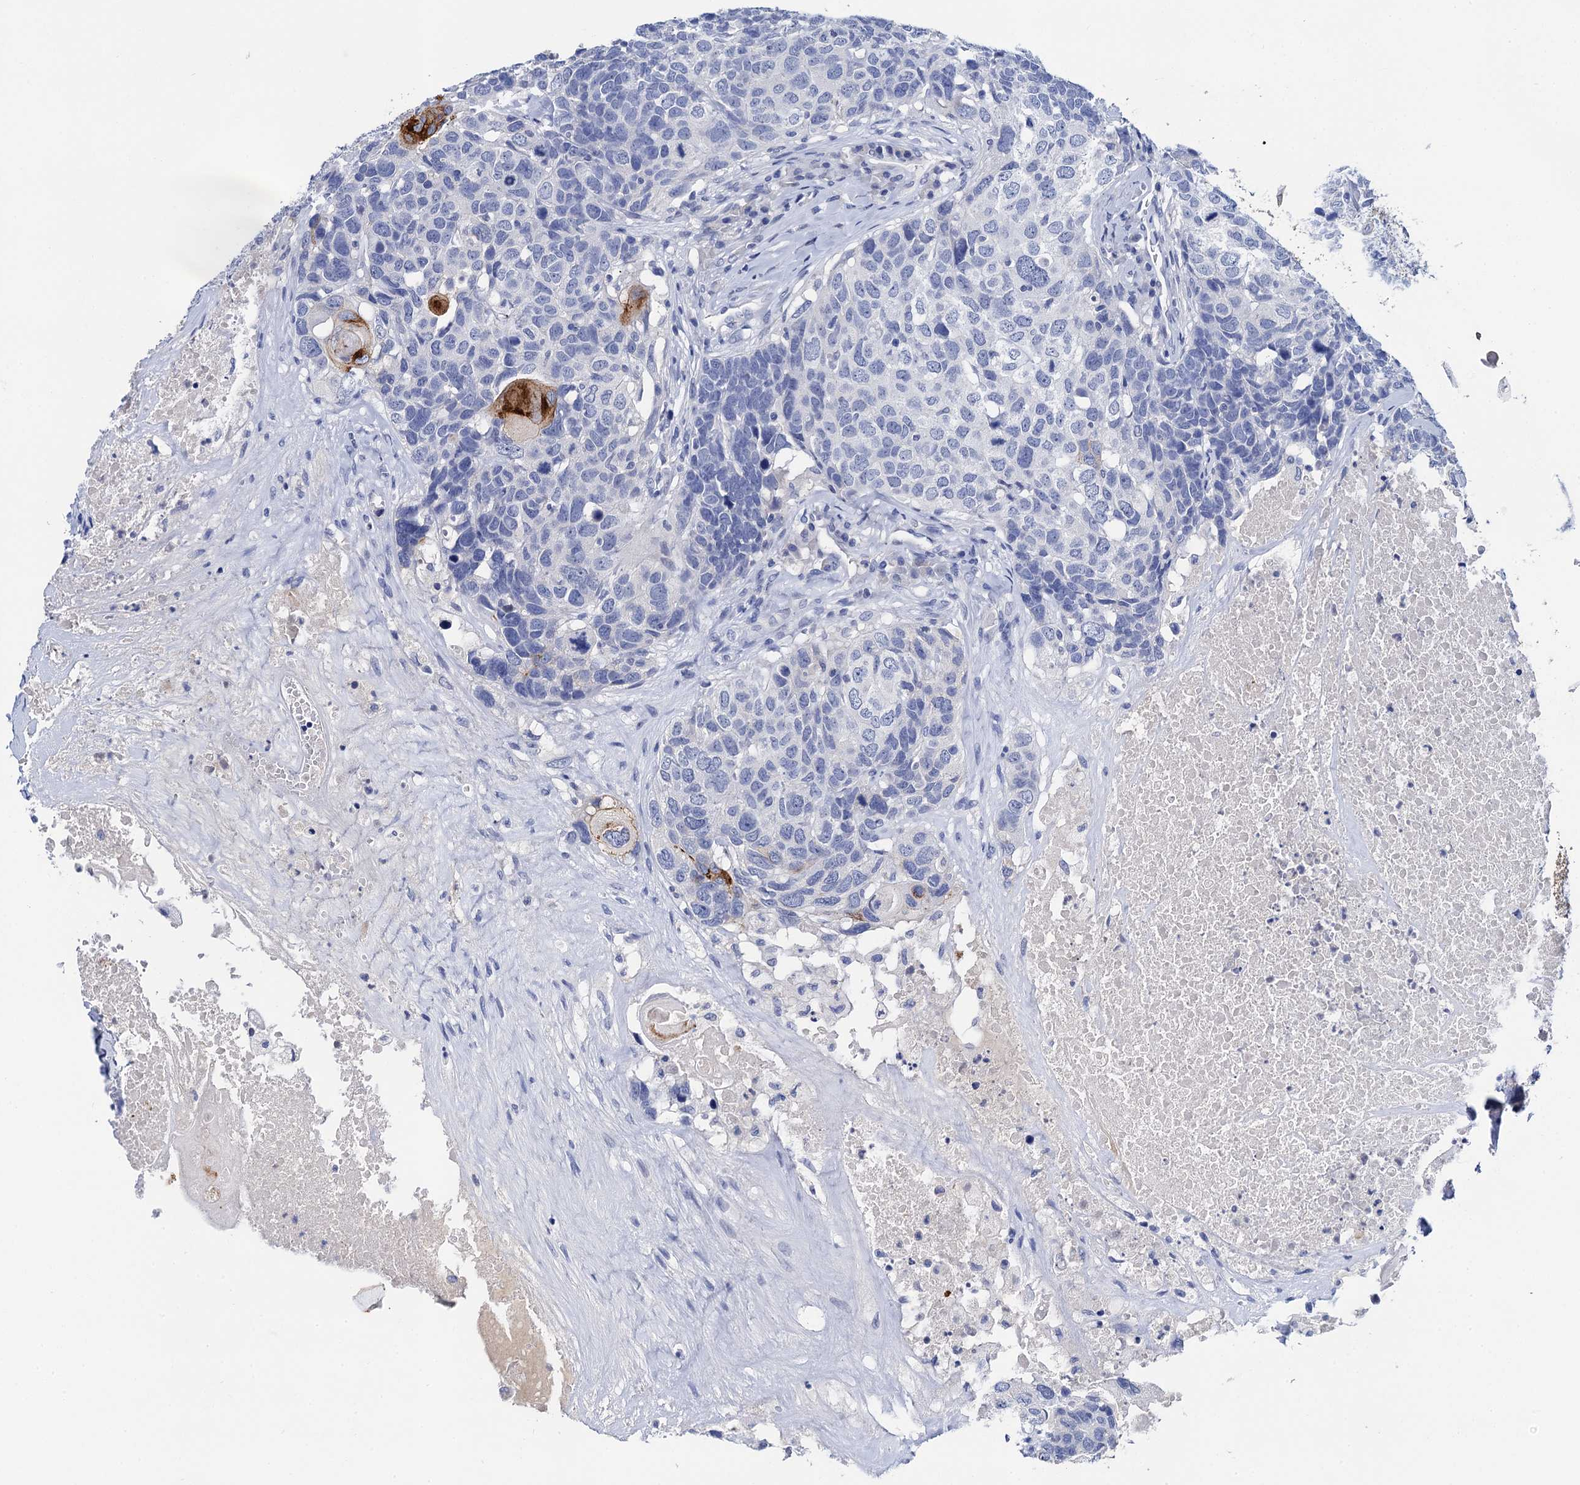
{"staining": {"intensity": "strong", "quantity": "<25%", "location": "cytoplasmic/membranous"}, "tissue": "head and neck cancer", "cell_type": "Tumor cells", "image_type": "cancer", "snomed": [{"axis": "morphology", "description": "Squamous cell carcinoma, NOS"}, {"axis": "topography", "description": "Head-Neck"}], "caption": "An immunohistochemistry (IHC) histopathology image of tumor tissue is shown. Protein staining in brown highlights strong cytoplasmic/membranous positivity in squamous cell carcinoma (head and neck) within tumor cells.", "gene": "LYPD3", "patient": {"sex": "male", "age": 66}}